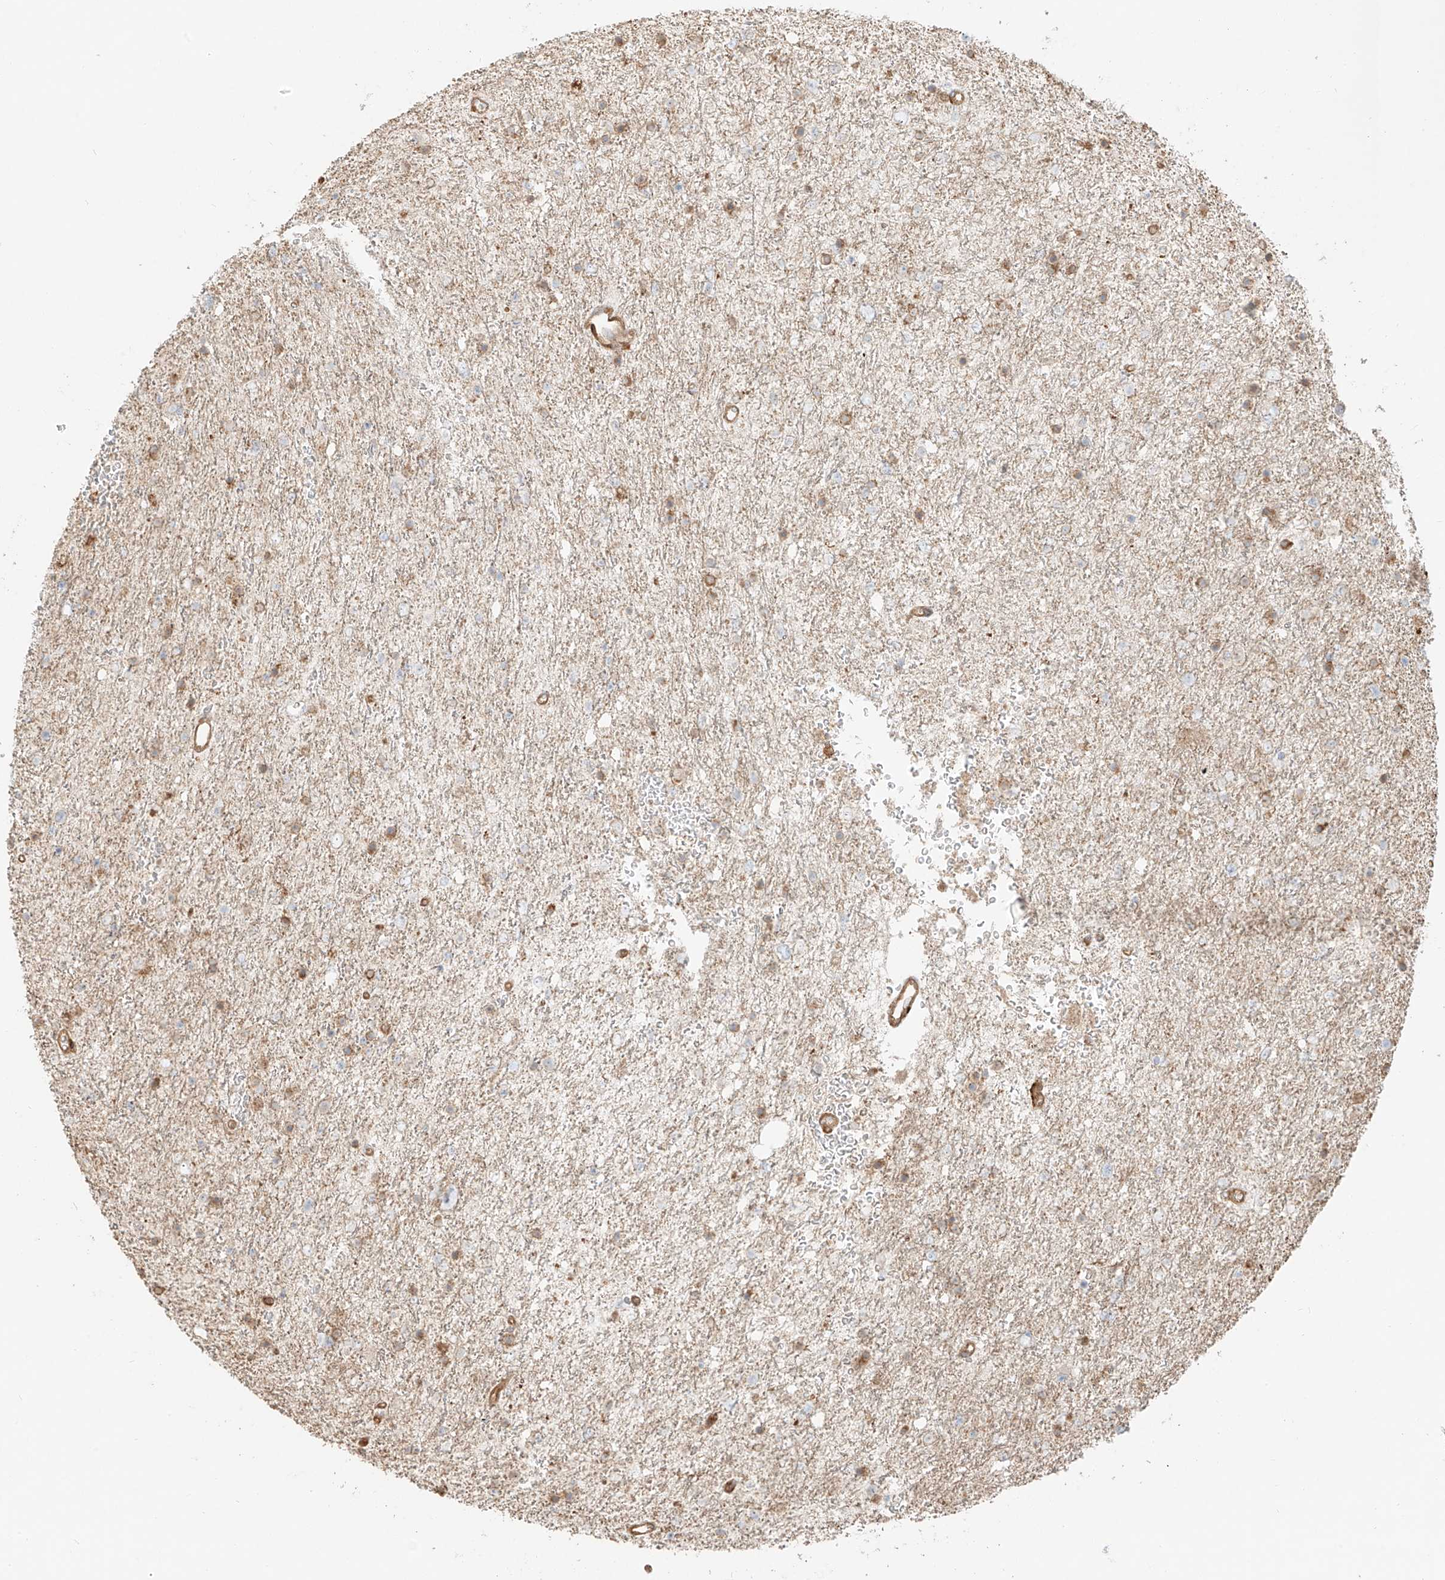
{"staining": {"intensity": "moderate", "quantity": "<25%", "location": "cytoplasmic/membranous"}, "tissue": "glioma", "cell_type": "Tumor cells", "image_type": "cancer", "snomed": [{"axis": "morphology", "description": "Glioma, malignant, Low grade"}, {"axis": "topography", "description": "Brain"}], "caption": "Immunohistochemistry of malignant low-grade glioma demonstrates low levels of moderate cytoplasmic/membranous expression in approximately <25% of tumor cells.", "gene": "SNX9", "patient": {"sex": "female", "age": 37}}